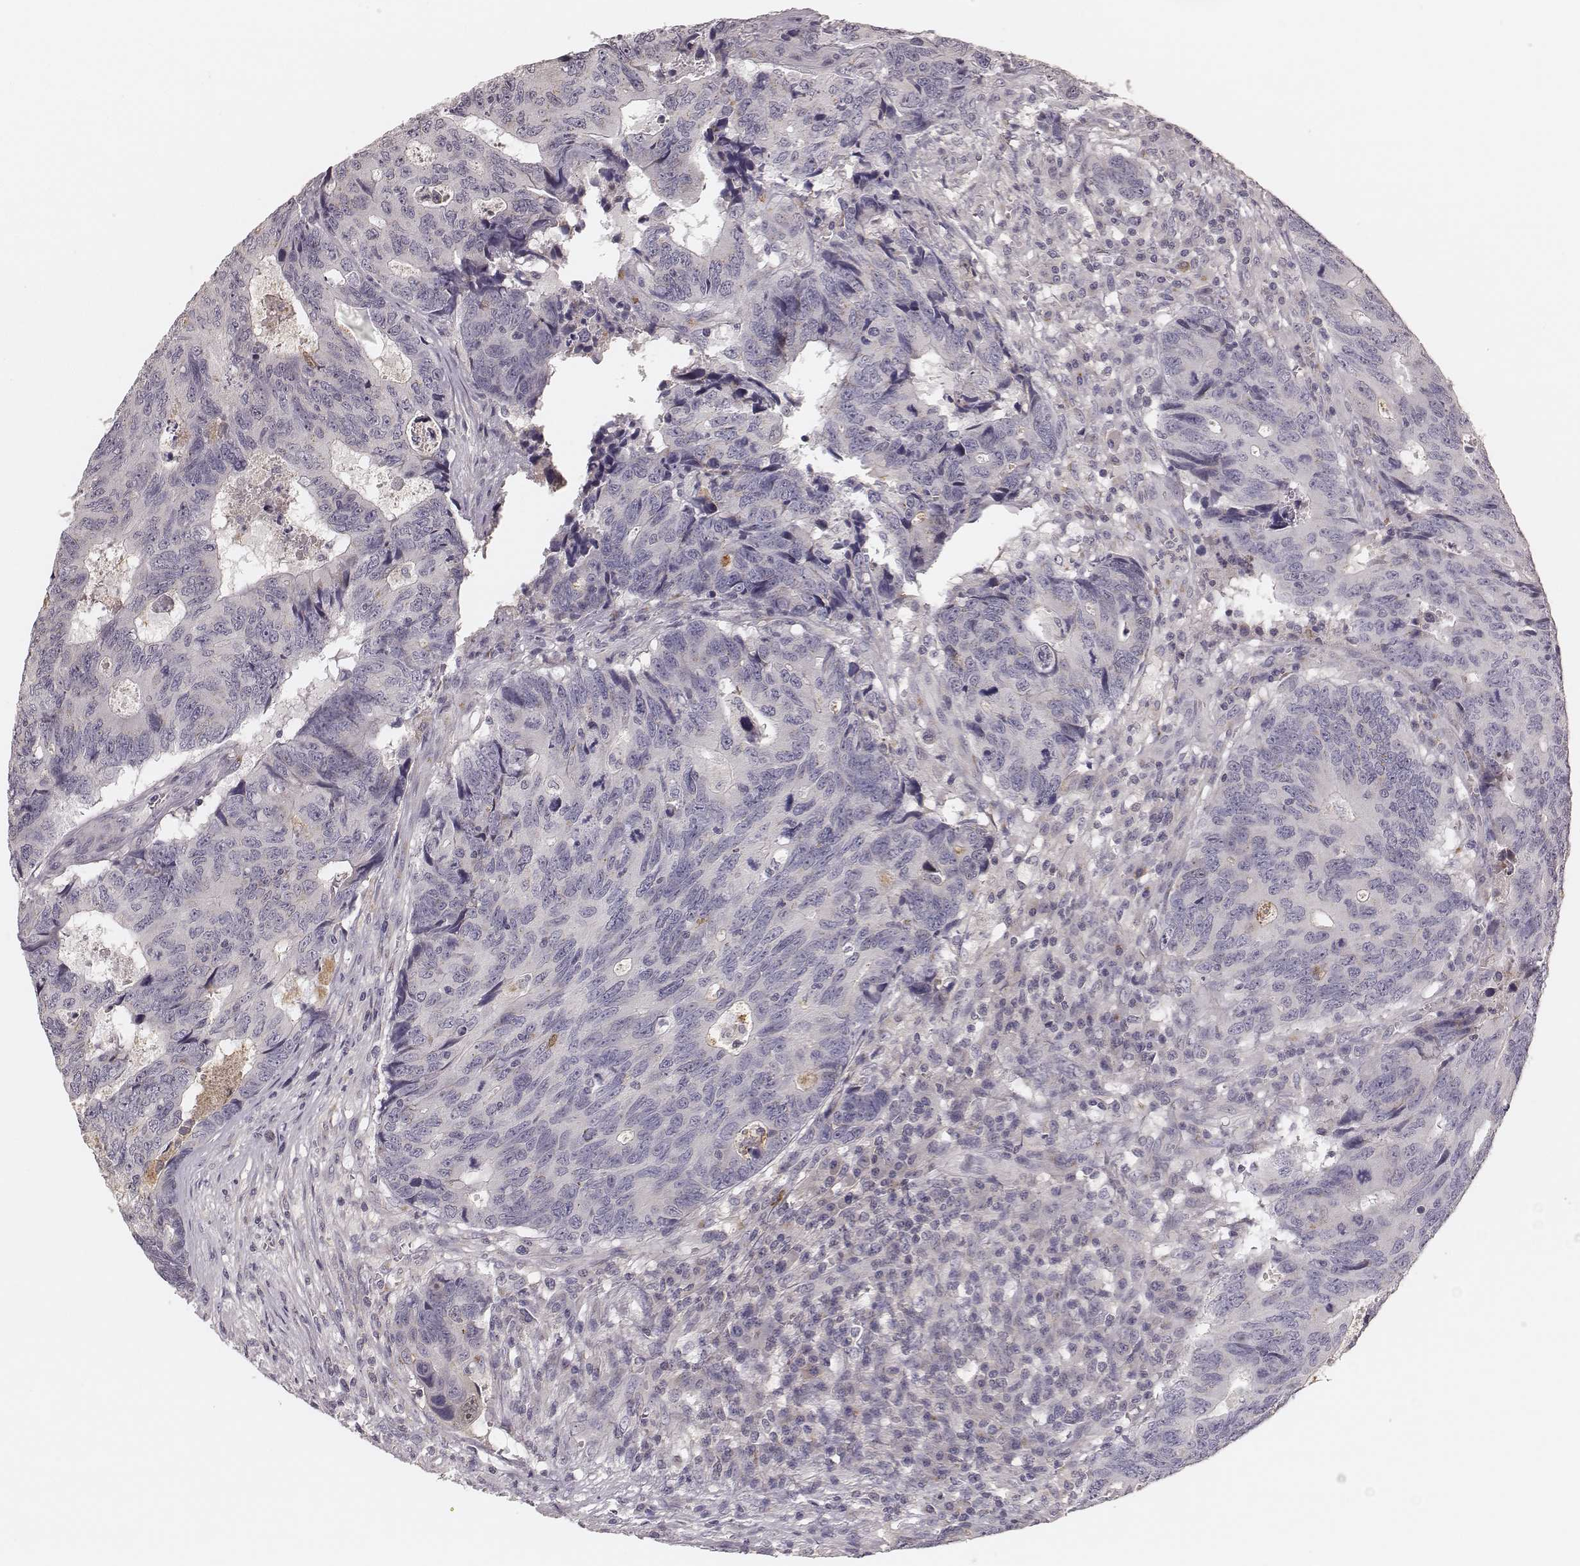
{"staining": {"intensity": "negative", "quantity": "none", "location": "none"}, "tissue": "colorectal cancer", "cell_type": "Tumor cells", "image_type": "cancer", "snomed": [{"axis": "morphology", "description": "Adenocarcinoma, NOS"}, {"axis": "topography", "description": "Colon"}], "caption": "Immunohistochemical staining of colorectal cancer (adenocarcinoma) demonstrates no significant positivity in tumor cells.", "gene": "SDCBP2", "patient": {"sex": "female", "age": 77}}